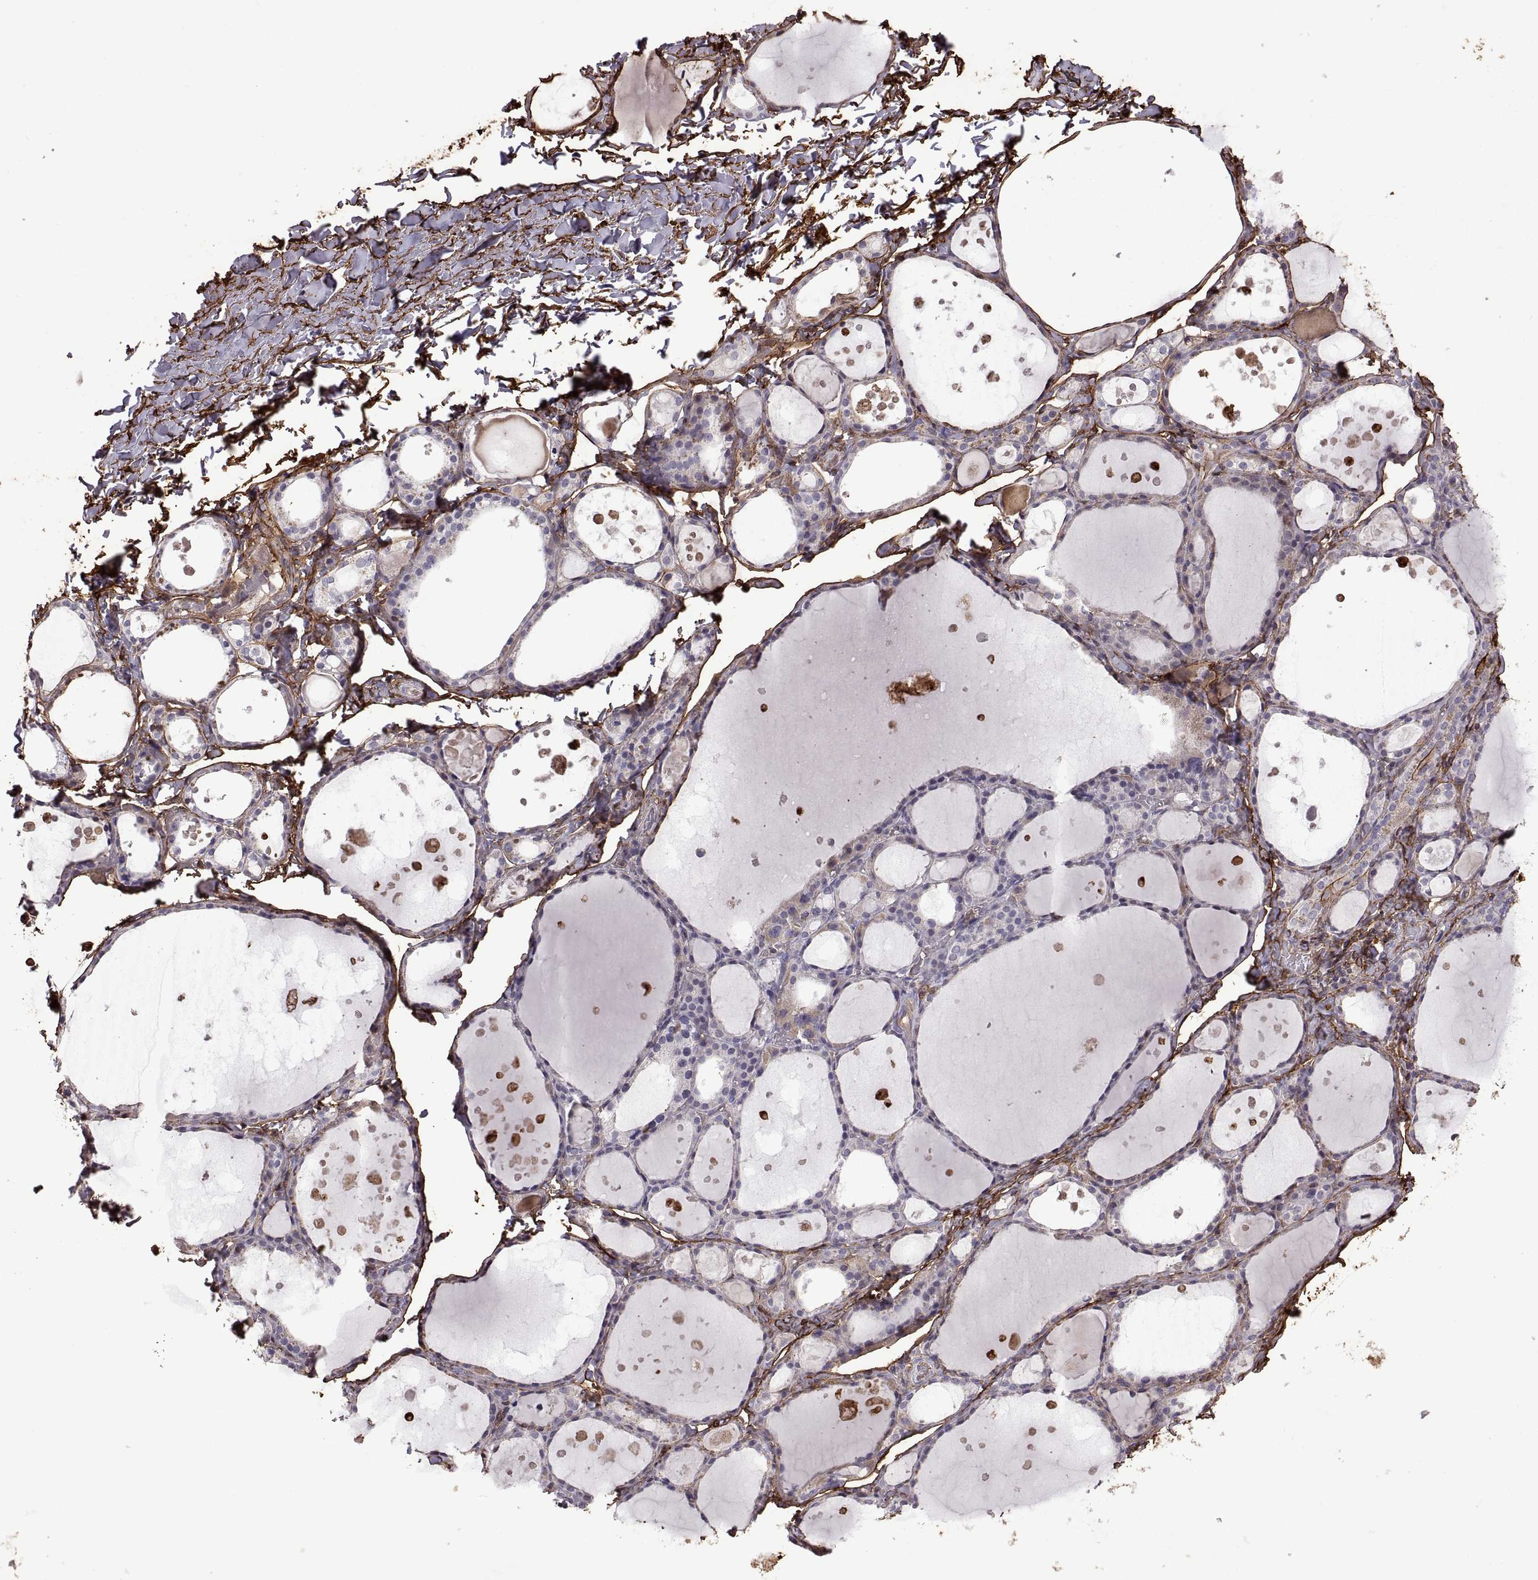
{"staining": {"intensity": "weak", "quantity": "25%-75%", "location": "cytoplasmic/membranous"}, "tissue": "thyroid gland", "cell_type": "Glandular cells", "image_type": "normal", "snomed": [{"axis": "morphology", "description": "Normal tissue, NOS"}, {"axis": "topography", "description": "Thyroid gland"}], "caption": "Protein expression analysis of unremarkable thyroid gland exhibits weak cytoplasmic/membranous expression in approximately 25%-75% of glandular cells.", "gene": "S100A10", "patient": {"sex": "male", "age": 68}}